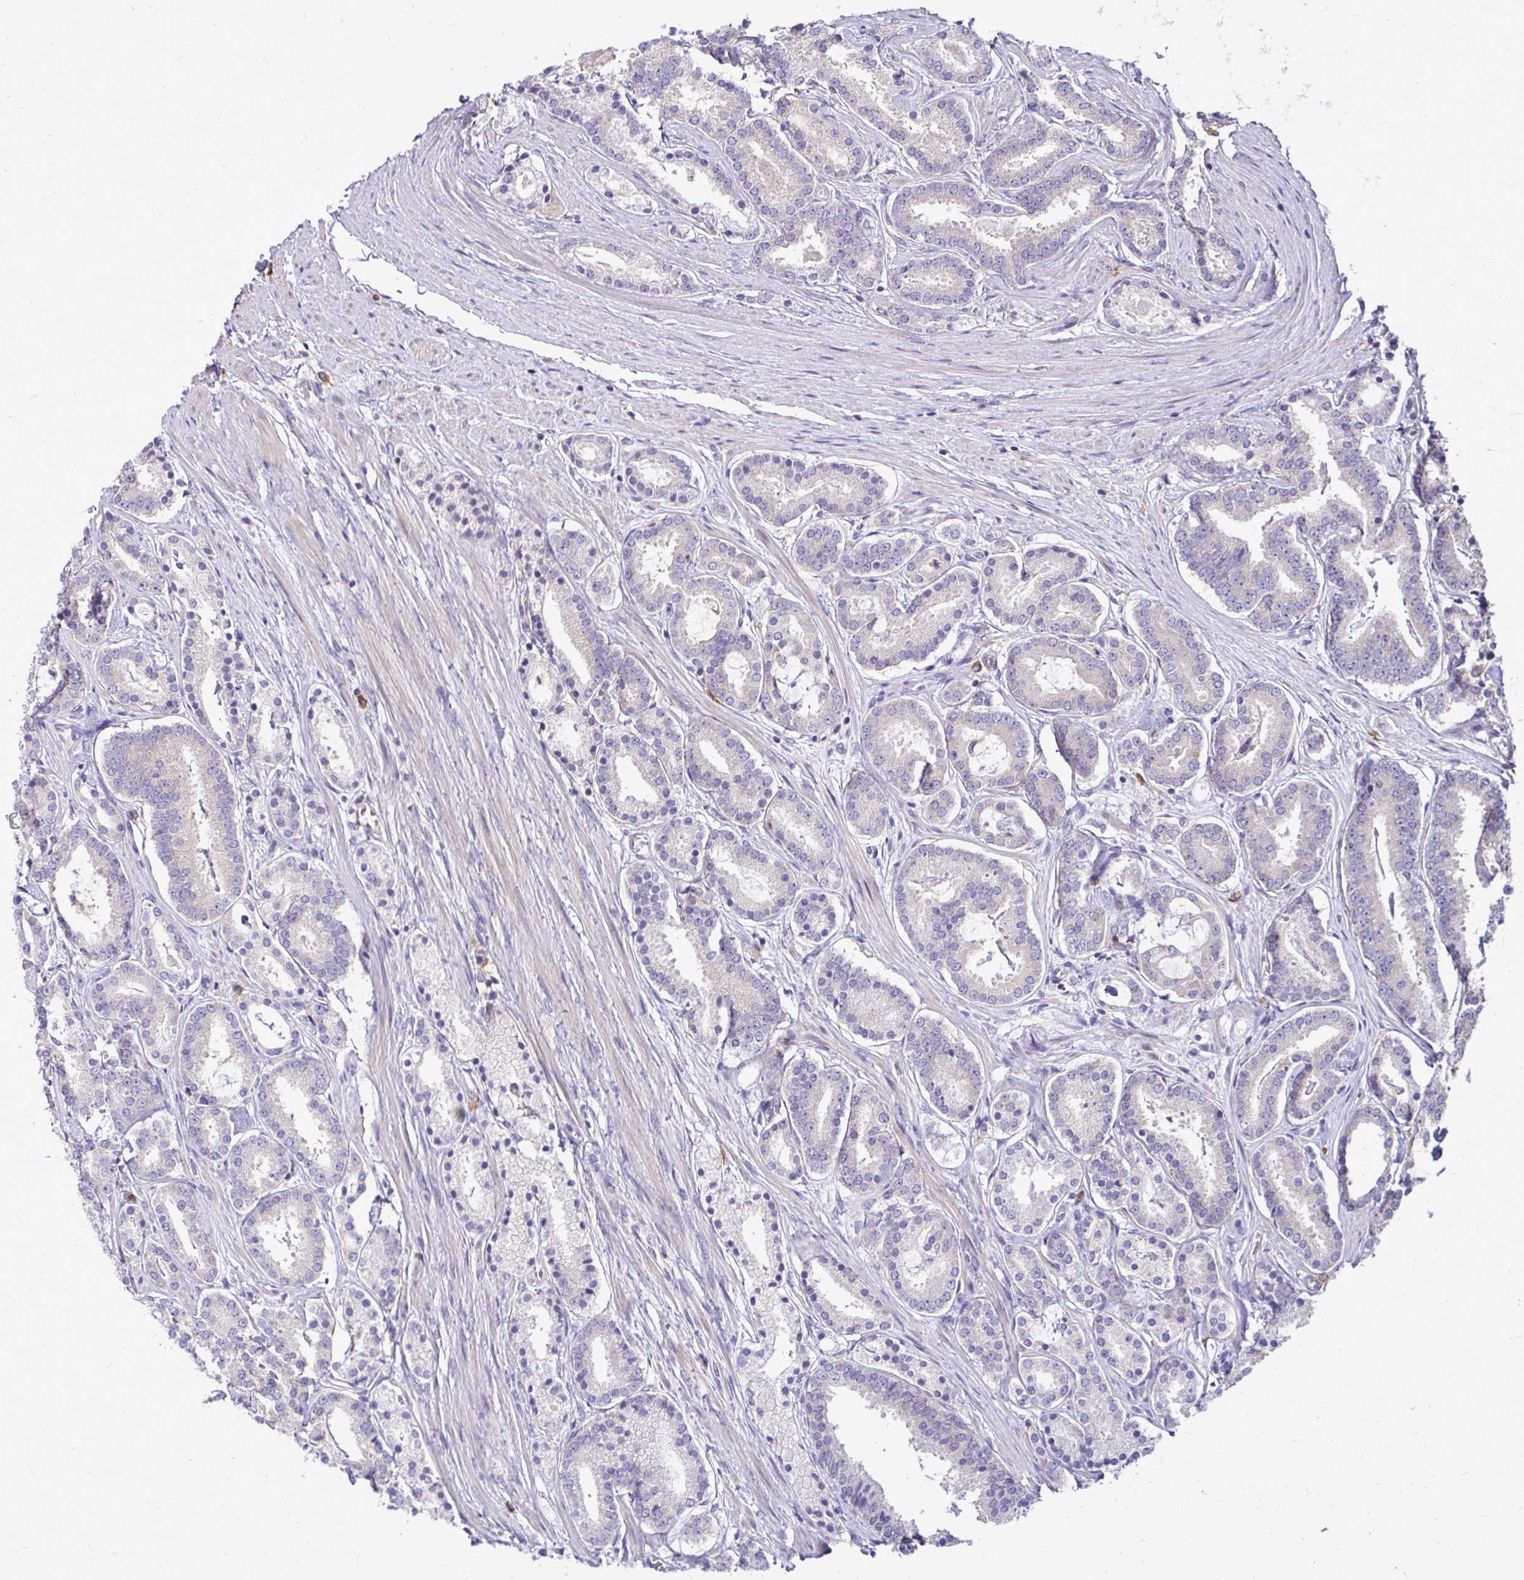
{"staining": {"intensity": "negative", "quantity": "none", "location": "none"}, "tissue": "prostate cancer", "cell_type": "Tumor cells", "image_type": "cancer", "snomed": [{"axis": "morphology", "description": "Adenocarcinoma, High grade"}, {"axis": "topography", "description": "Prostate"}], "caption": "IHC of human adenocarcinoma (high-grade) (prostate) exhibits no staining in tumor cells. (Immunohistochemistry, brightfield microscopy, high magnification).", "gene": "FMR1", "patient": {"sex": "male", "age": 63}}